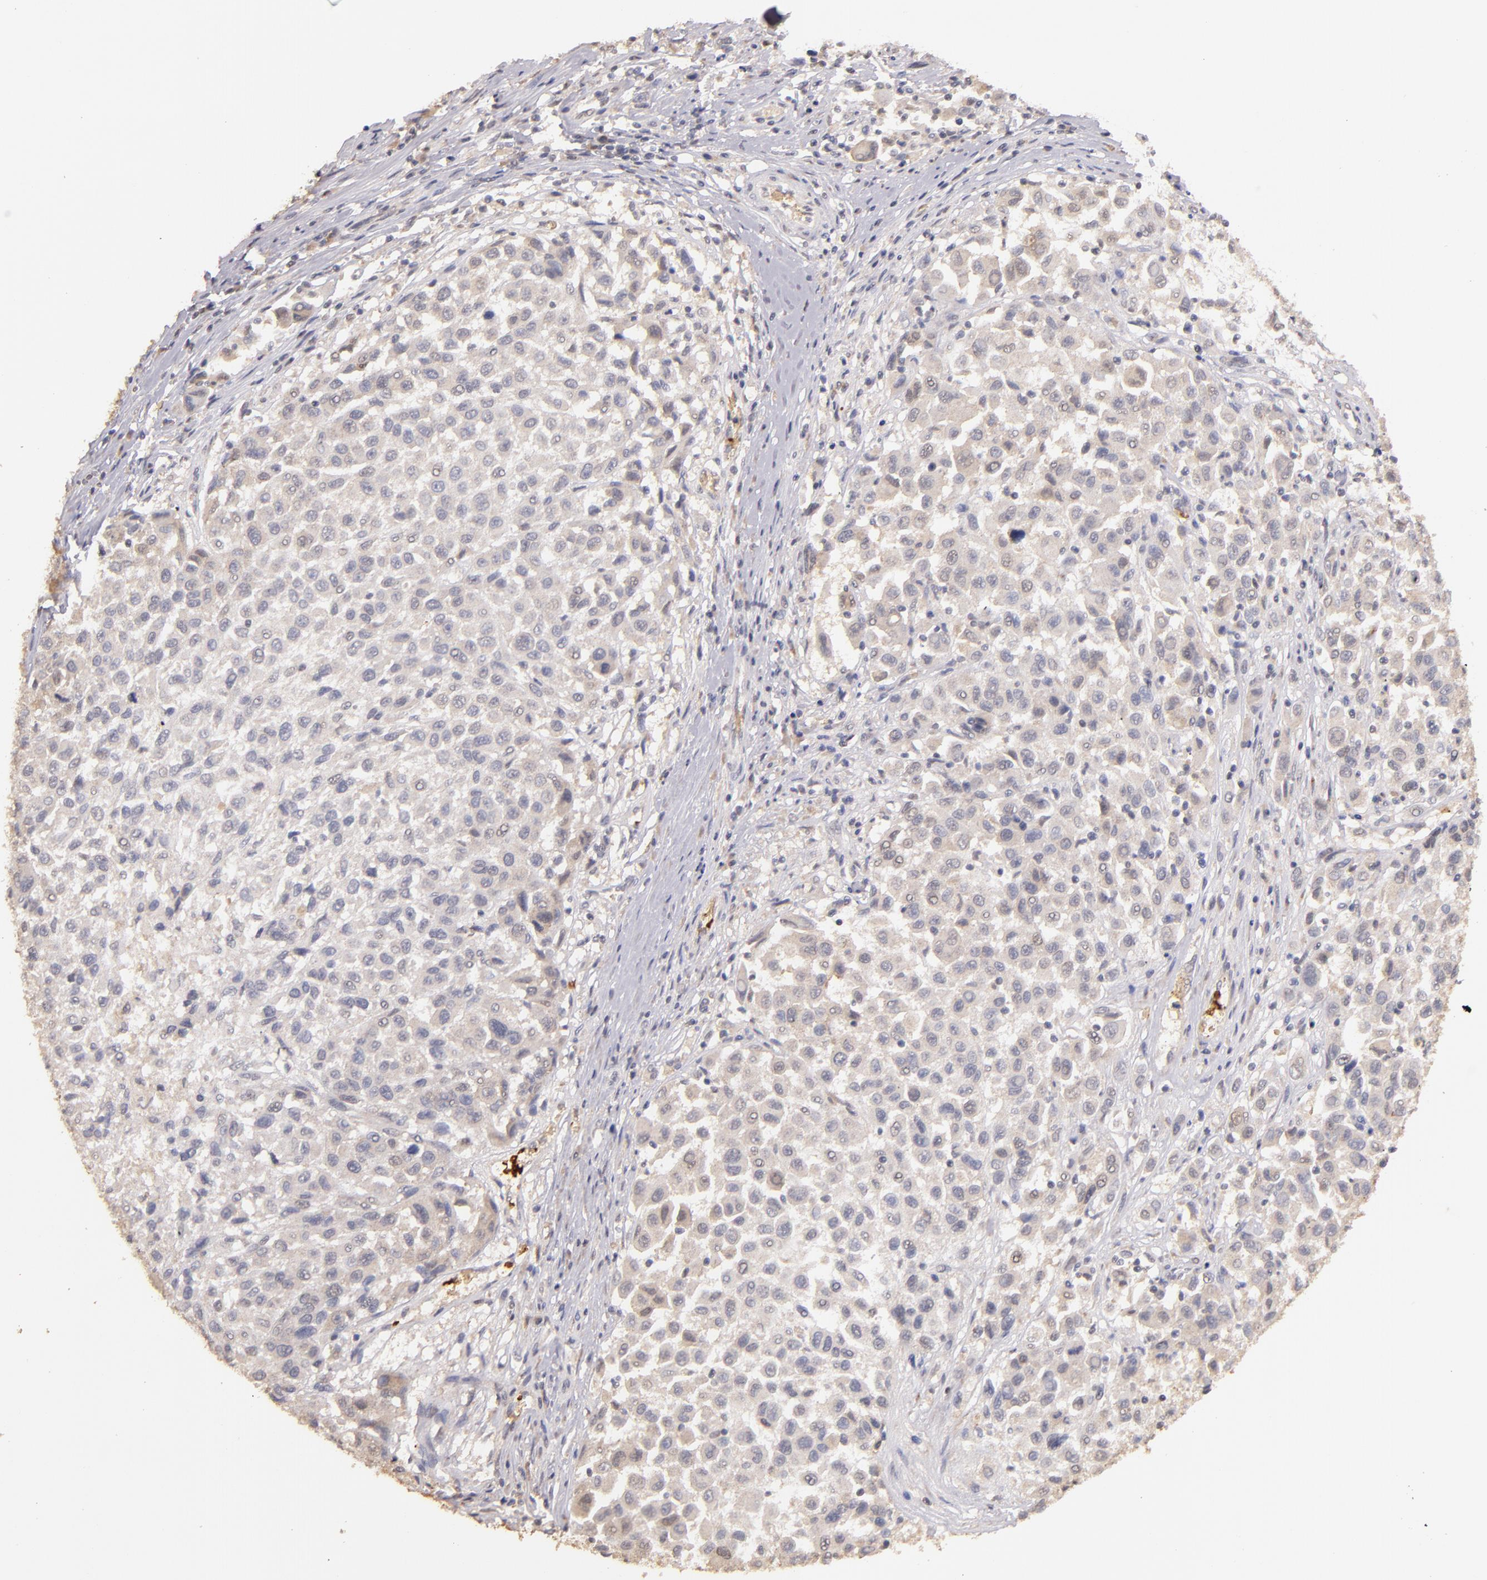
{"staining": {"intensity": "weak", "quantity": "25%-75%", "location": "cytoplasmic/membranous"}, "tissue": "melanoma", "cell_type": "Tumor cells", "image_type": "cancer", "snomed": [{"axis": "morphology", "description": "Malignant melanoma, Metastatic site"}, {"axis": "topography", "description": "Lymph node"}], "caption": "Malignant melanoma (metastatic site) stained with a protein marker demonstrates weak staining in tumor cells.", "gene": "SERPINC1", "patient": {"sex": "male", "age": 61}}